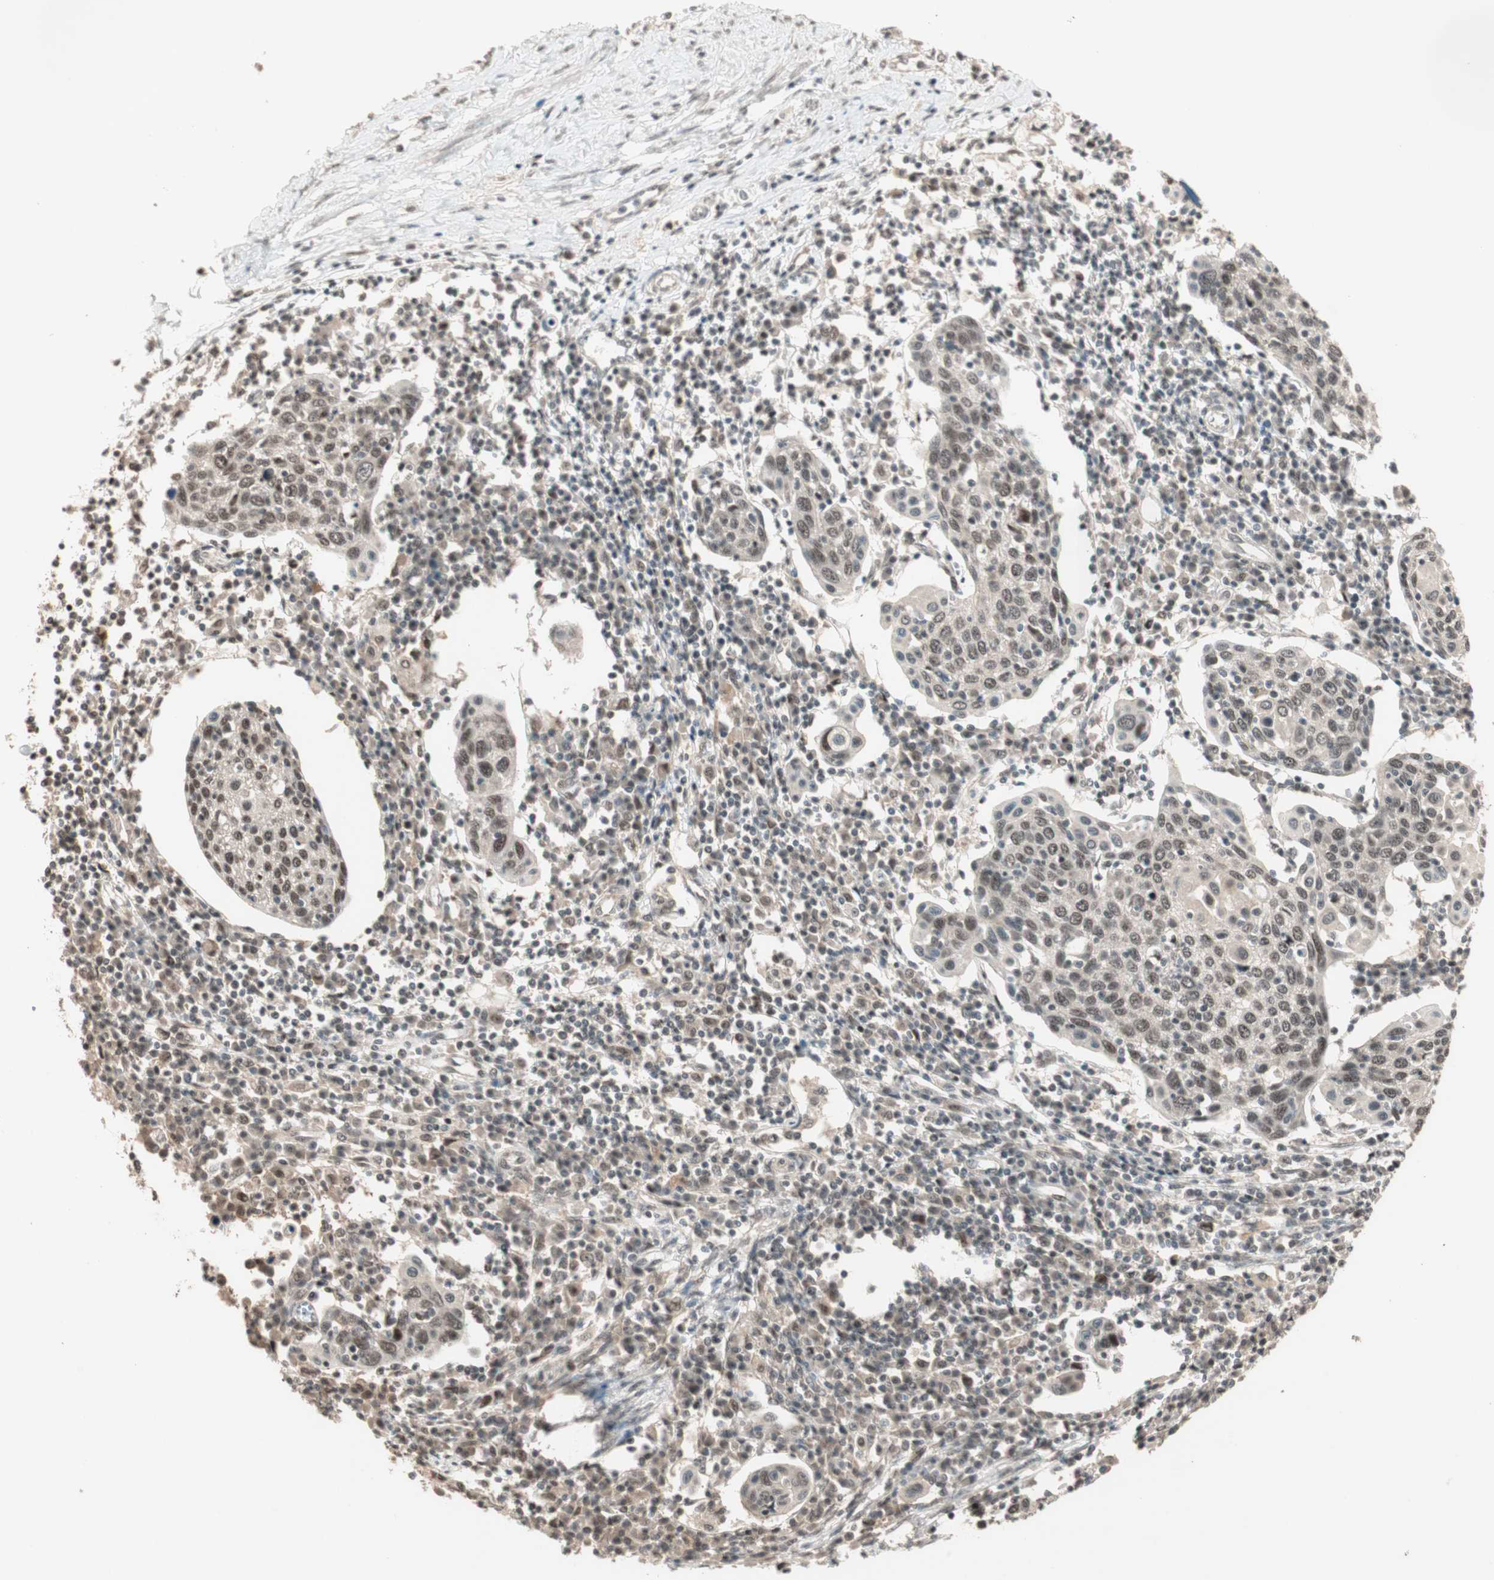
{"staining": {"intensity": "weak", "quantity": ">75%", "location": "nuclear"}, "tissue": "cervical cancer", "cell_type": "Tumor cells", "image_type": "cancer", "snomed": [{"axis": "morphology", "description": "Squamous cell carcinoma, NOS"}, {"axis": "topography", "description": "Cervix"}], "caption": "Squamous cell carcinoma (cervical) was stained to show a protein in brown. There is low levels of weak nuclear staining in about >75% of tumor cells.", "gene": "ZNF701", "patient": {"sex": "female", "age": 40}}